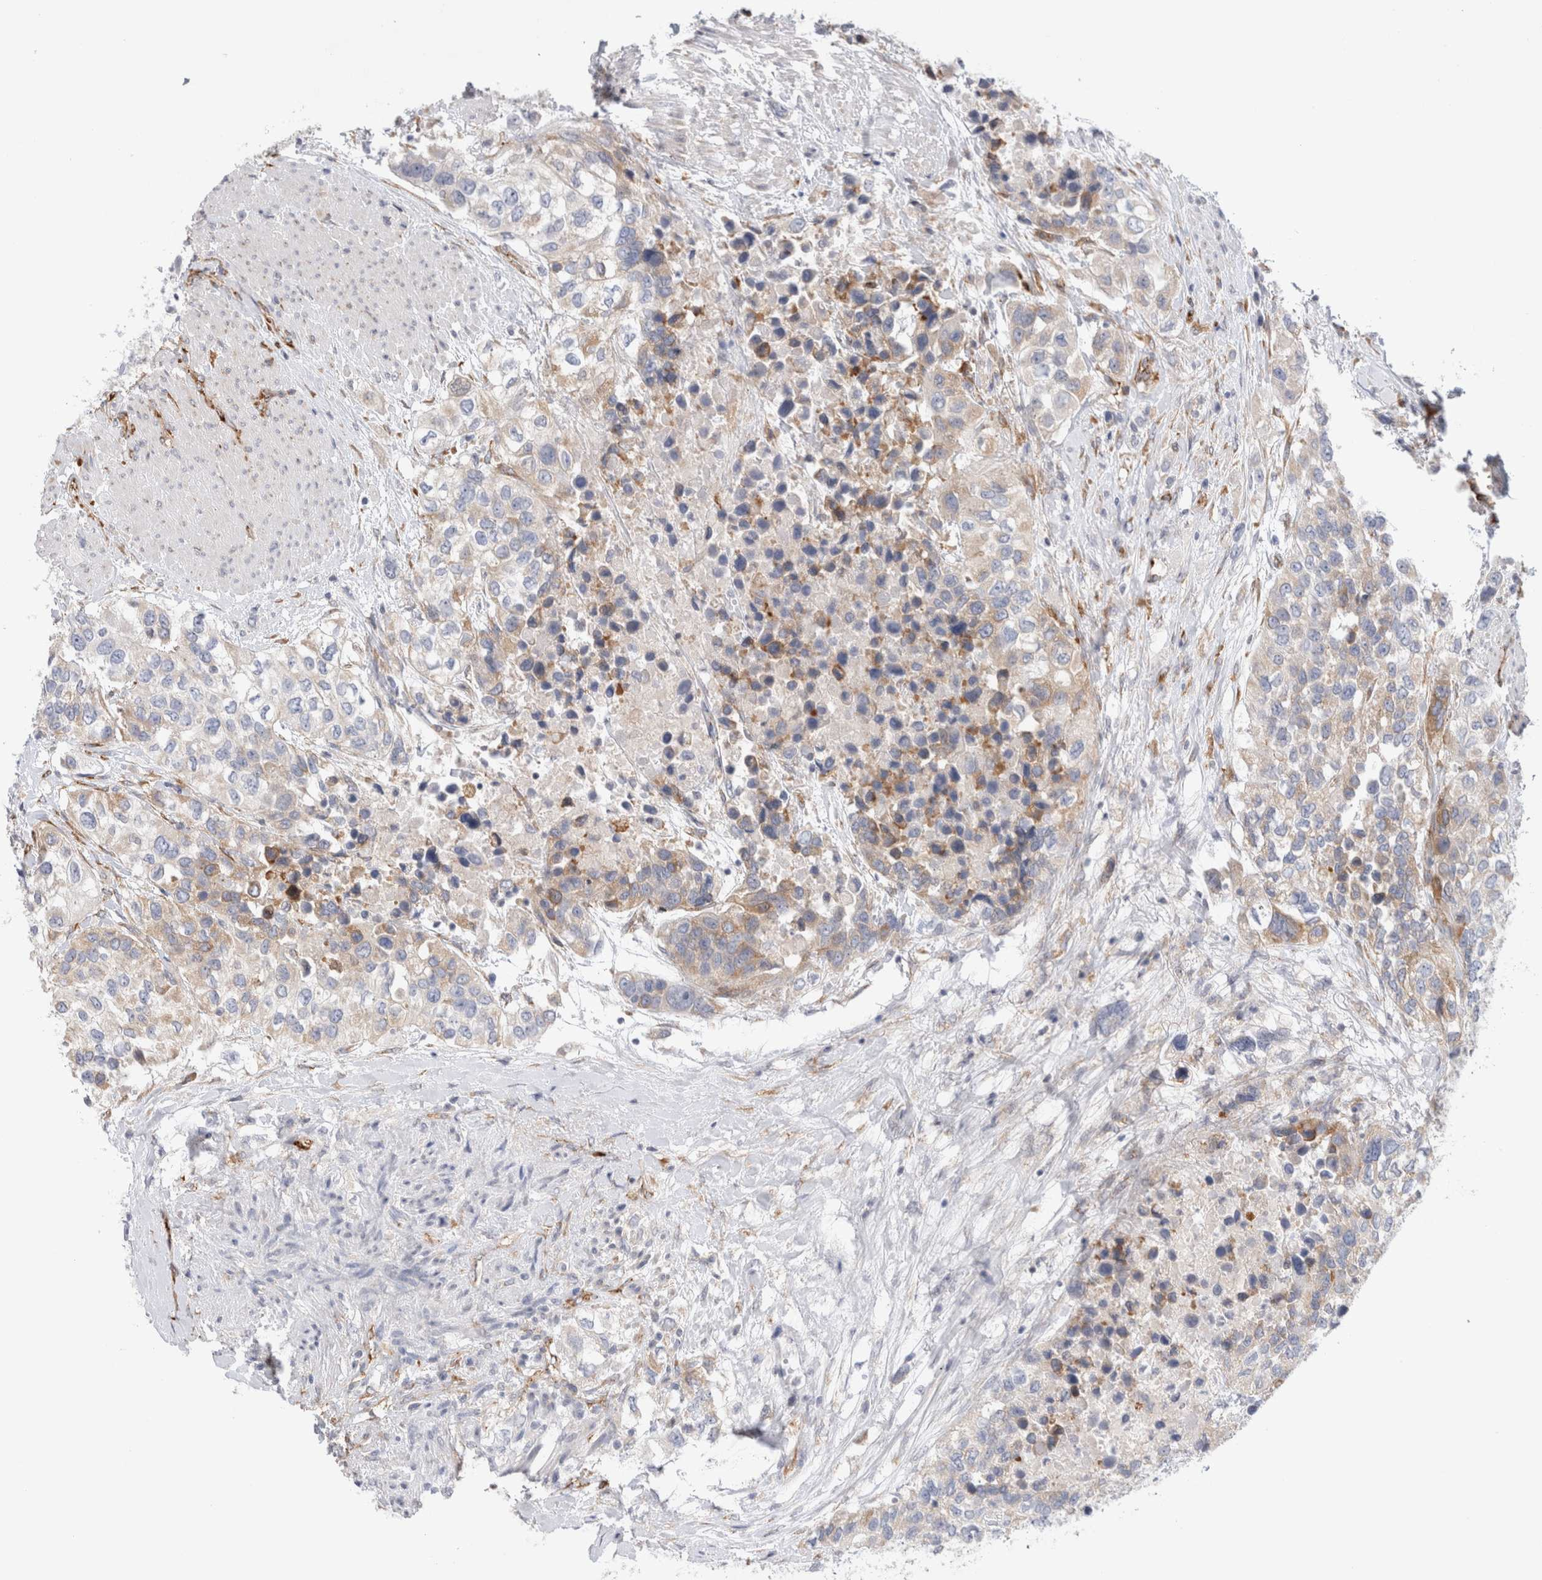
{"staining": {"intensity": "weak", "quantity": "25%-75%", "location": "cytoplasmic/membranous"}, "tissue": "urothelial cancer", "cell_type": "Tumor cells", "image_type": "cancer", "snomed": [{"axis": "morphology", "description": "Urothelial carcinoma, High grade"}, {"axis": "topography", "description": "Urinary bladder"}], "caption": "The micrograph reveals staining of urothelial cancer, revealing weak cytoplasmic/membranous protein expression (brown color) within tumor cells. Using DAB (3,3'-diaminobenzidine) (brown) and hematoxylin (blue) stains, captured at high magnification using brightfield microscopy.", "gene": "CNPY4", "patient": {"sex": "female", "age": 80}}